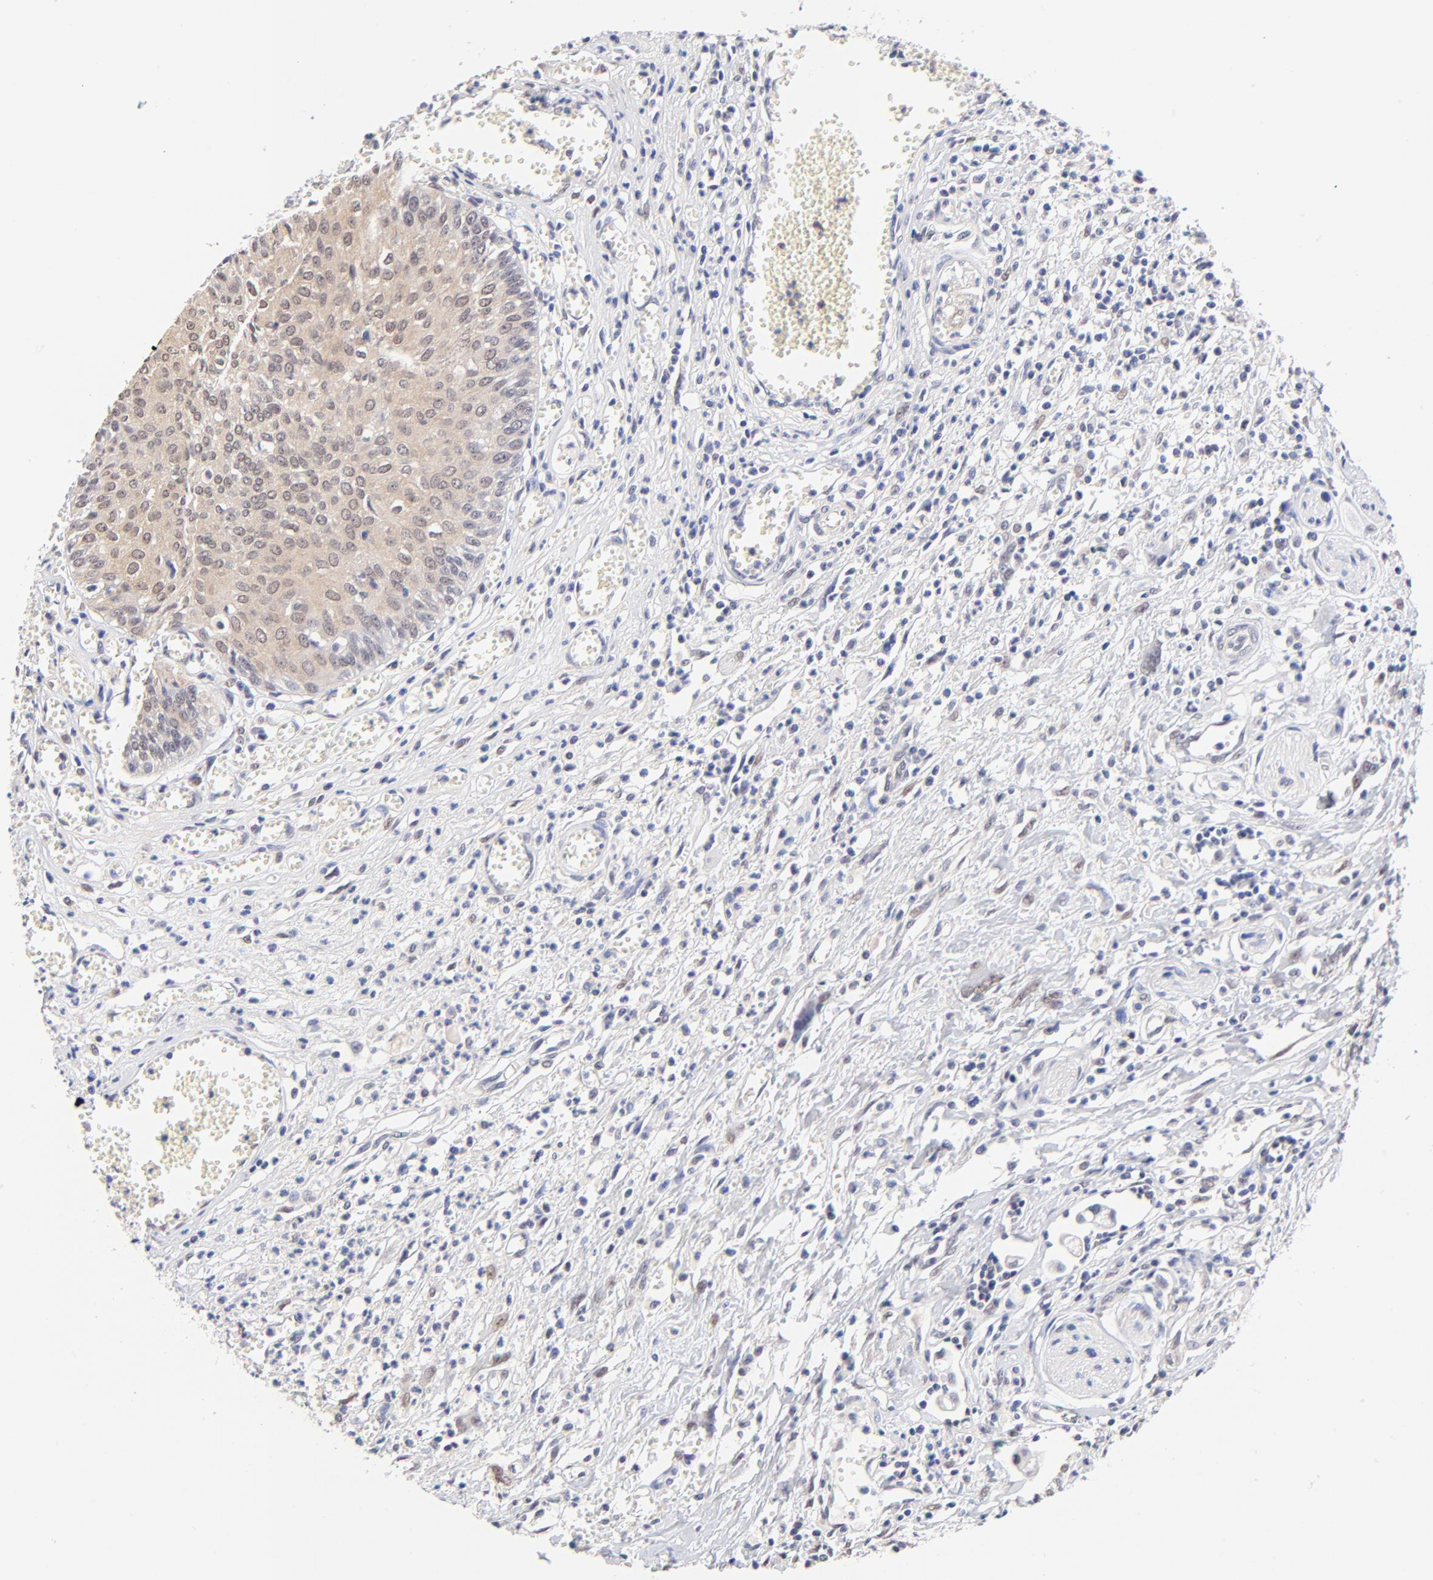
{"staining": {"intensity": "weak", "quantity": ">75%", "location": "cytoplasmic/membranous"}, "tissue": "urothelial cancer", "cell_type": "Tumor cells", "image_type": "cancer", "snomed": [{"axis": "morphology", "description": "Urothelial carcinoma, High grade"}, {"axis": "topography", "description": "Urinary bladder"}], "caption": "Immunohistochemistry of human urothelial cancer shows low levels of weak cytoplasmic/membranous staining in about >75% of tumor cells.", "gene": "TXNL1", "patient": {"sex": "male", "age": 66}}